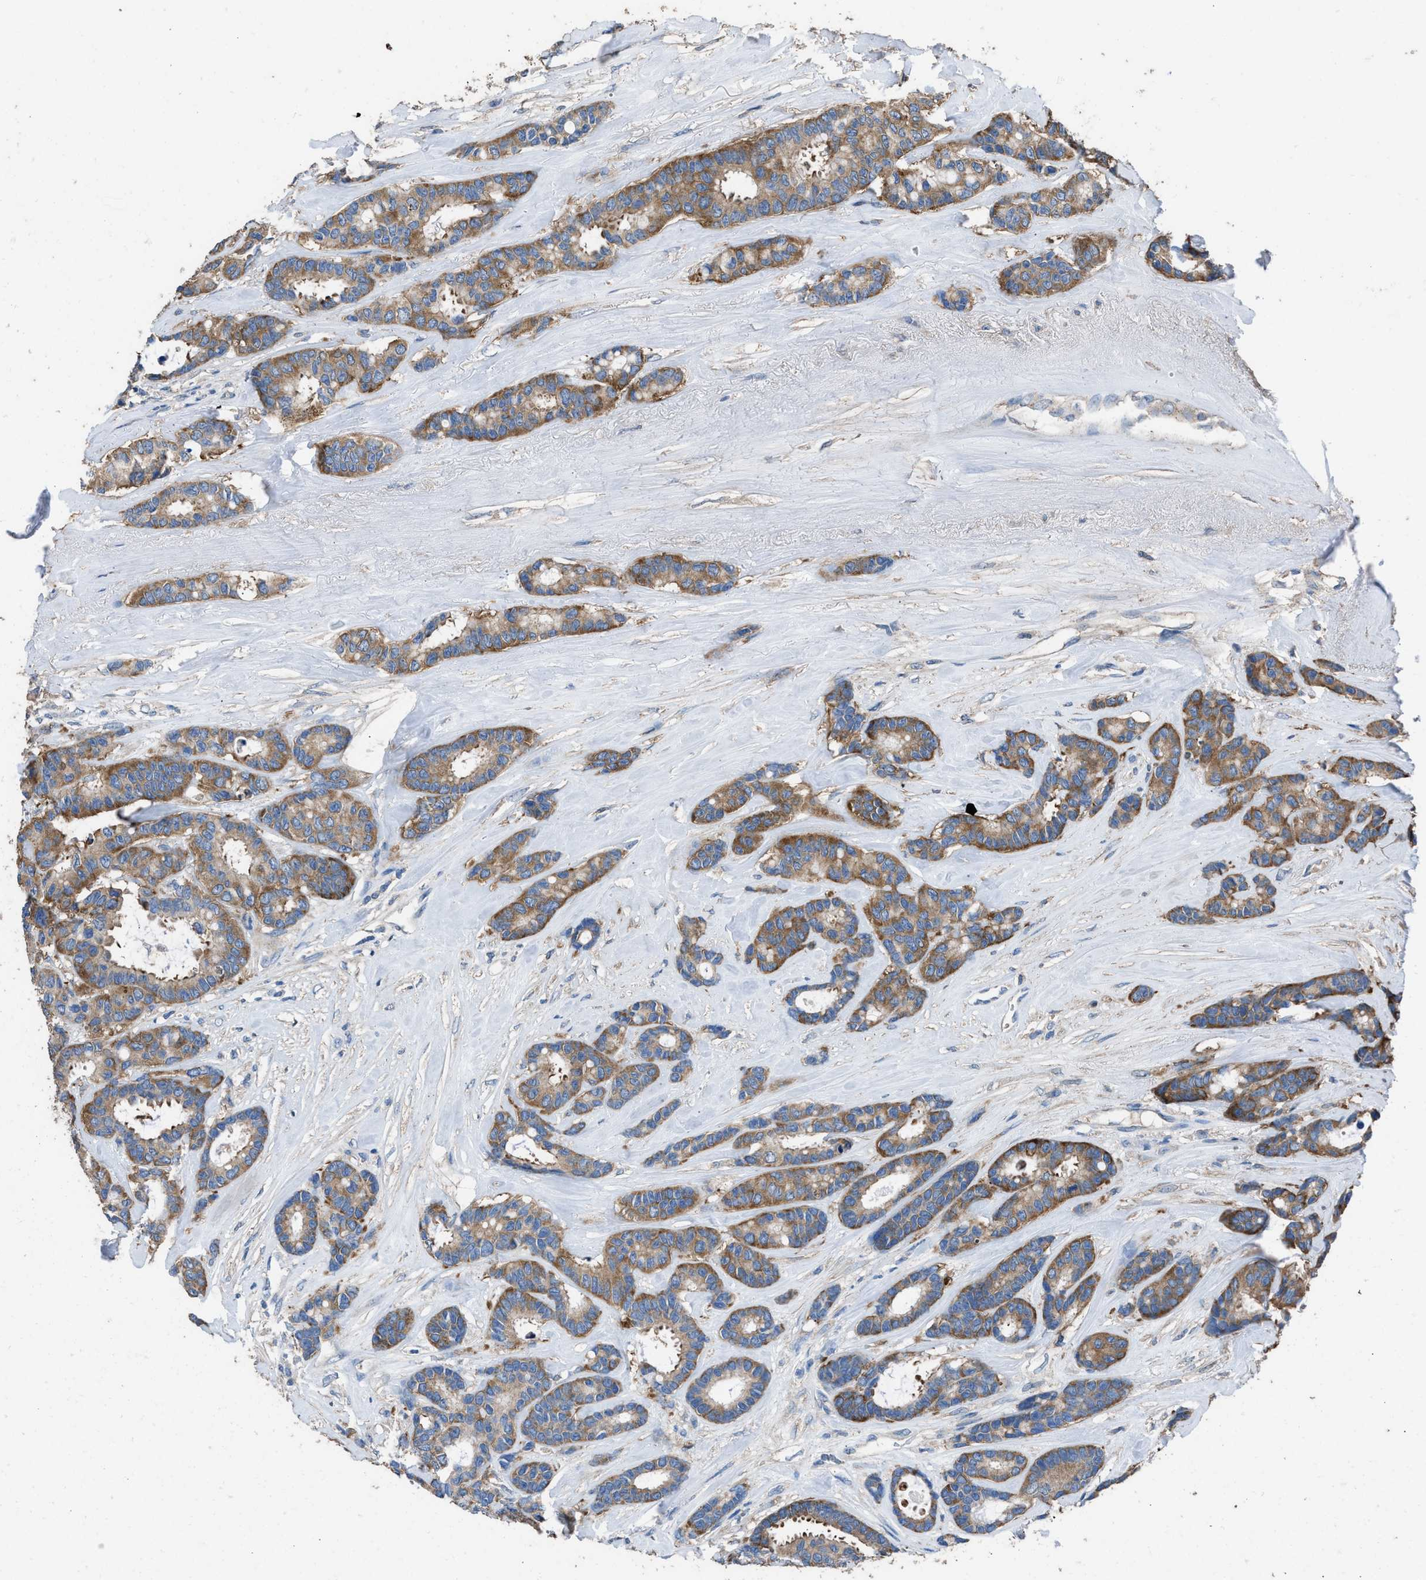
{"staining": {"intensity": "moderate", "quantity": ">75%", "location": "cytoplasmic/membranous"}, "tissue": "breast cancer", "cell_type": "Tumor cells", "image_type": "cancer", "snomed": [{"axis": "morphology", "description": "Duct carcinoma"}, {"axis": "topography", "description": "Breast"}], "caption": "An image of breast cancer stained for a protein demonstrates moderate cytoplasmic/membranous brown staining in tumor cells.", "gene": "ITSN1", "patient": {"sex": "female", "age": 87}}